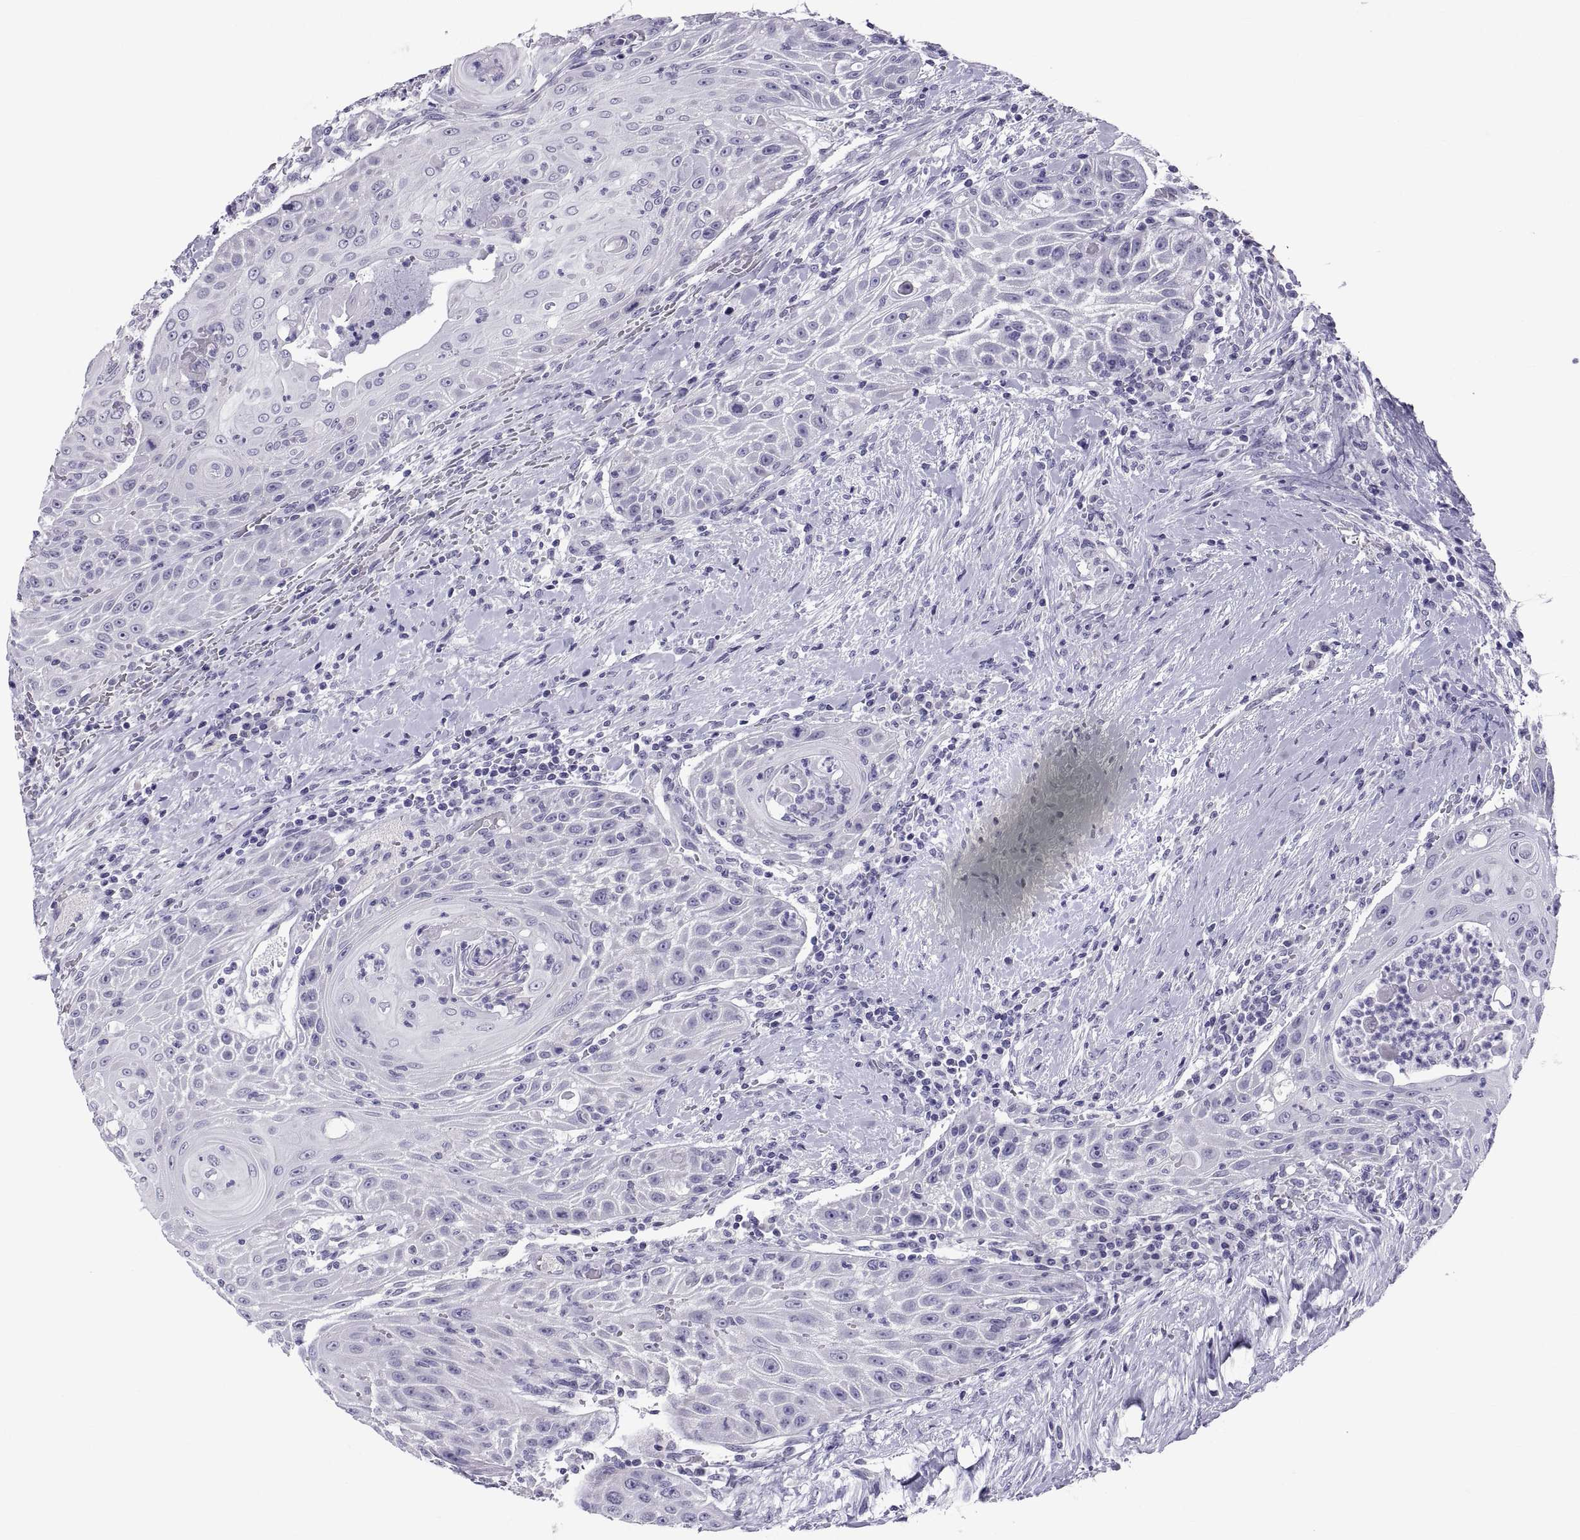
{"staining": {"intensity": "negative", "quantity": "none", "location": "none"}, "tissue": "head and neck cancer", "cell_type": "Tumor cells", "image_type": "cancer", "snomed": [{"axis": "morphology", "description": "Squamous cell carcinoma, NOS"}, {"axis": "topography", "description": "Head-Neck"}], "caption": "Immunohistochemistry histopathology image of head and neck cancer stained for a protein (brown), which reveals no positivity in tumor cells.", "gene": "RNASE12", "patient": {"sex": "male", "age": 69}}